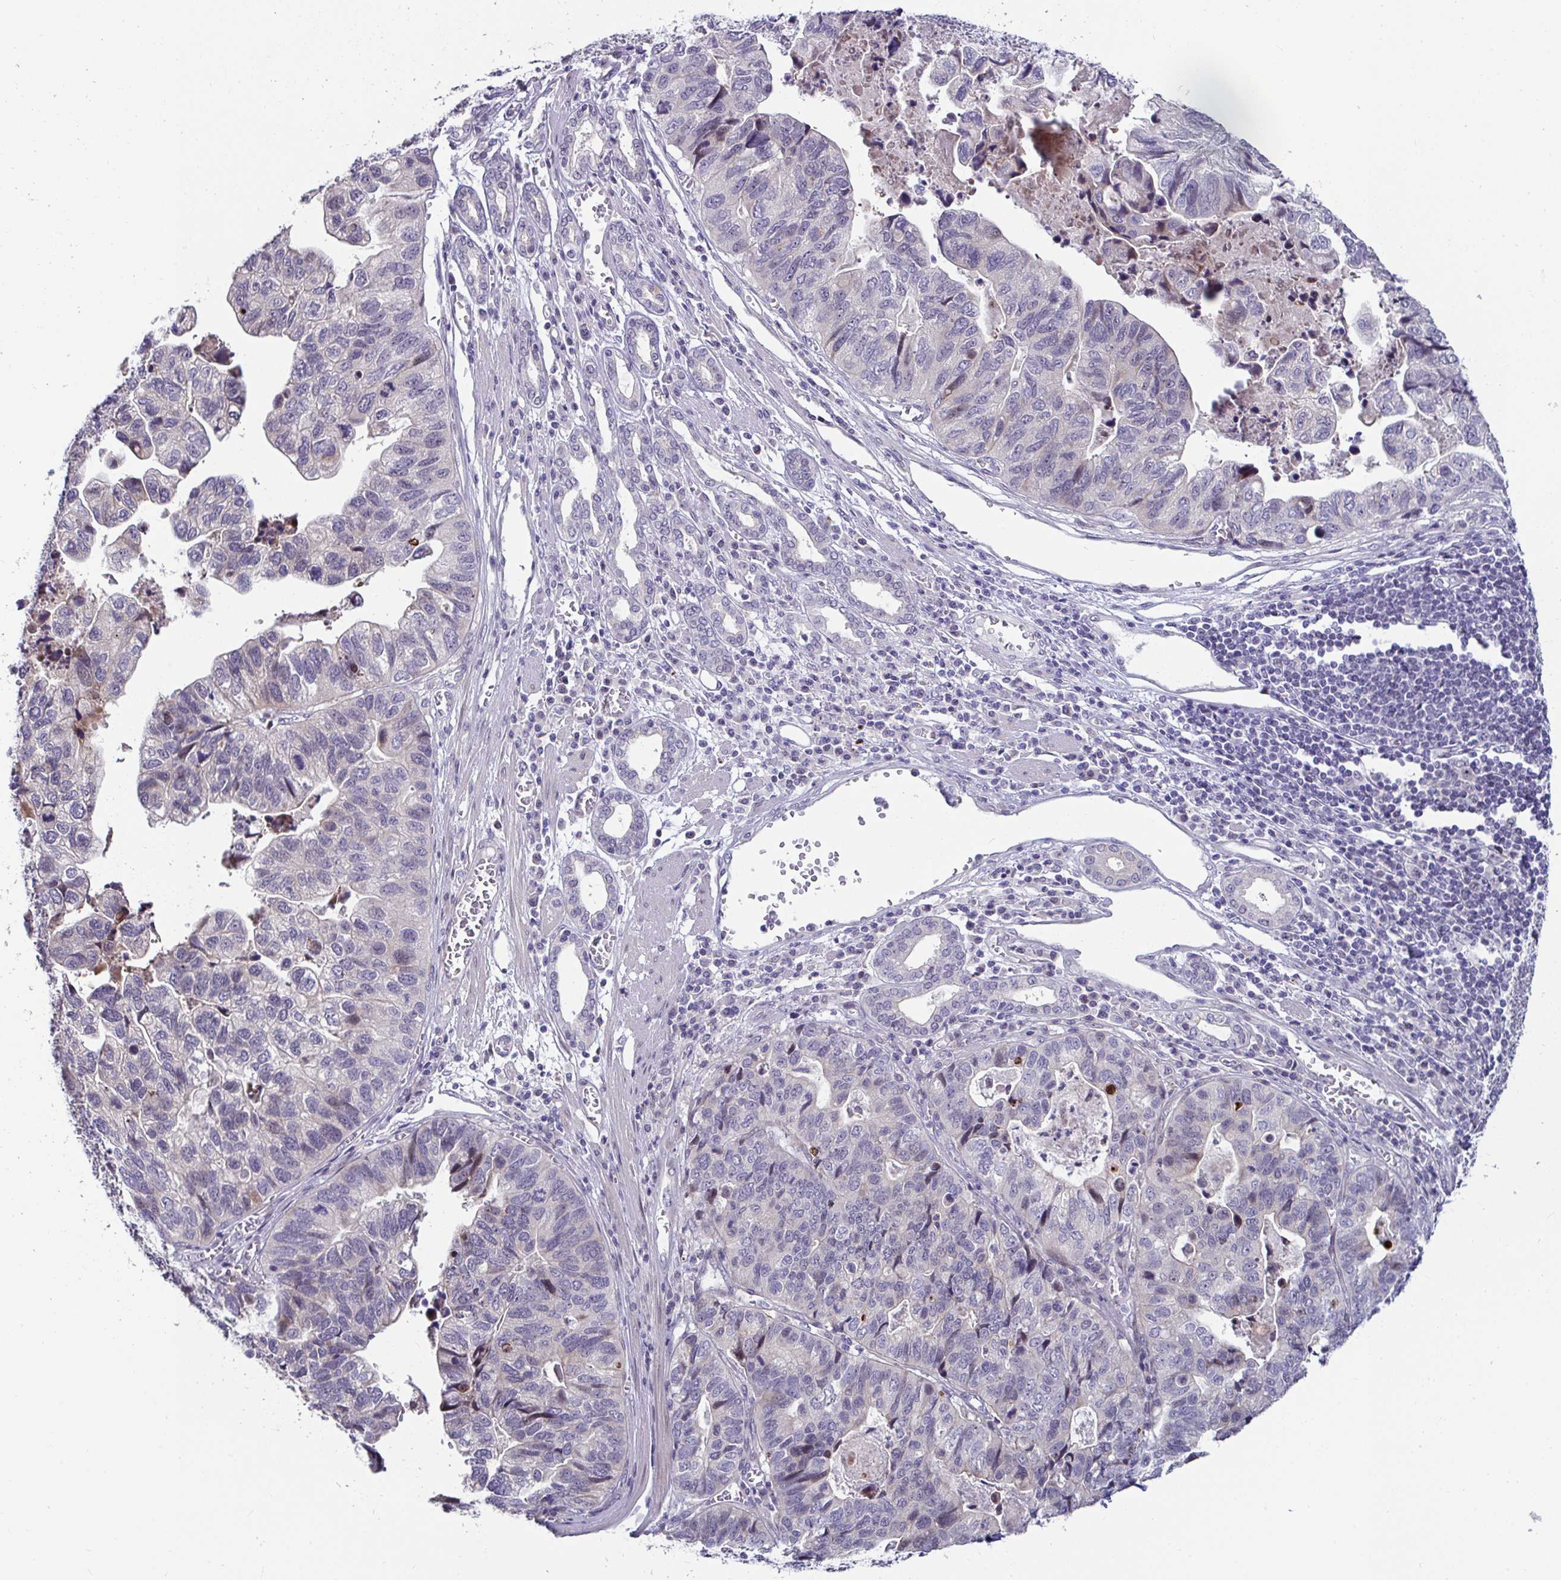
{"staining": {"intensity": "negative", "quantity": "none", "location": "none"}, "tissue": "stomach cancer", "cell_type": "Tumor cells", "image_type": "cancer", "snomed": [{"axis": "morphology", "description": "Adenocarcinoma, NOS"}, {"axis": "topography", "description": "Stomach, upper"}], "caption": "IHC of human stomach cancer displays no positivity in tumor cells.", "gene": "GSTM1", "patient": {"sex": "female", "age": 67}}